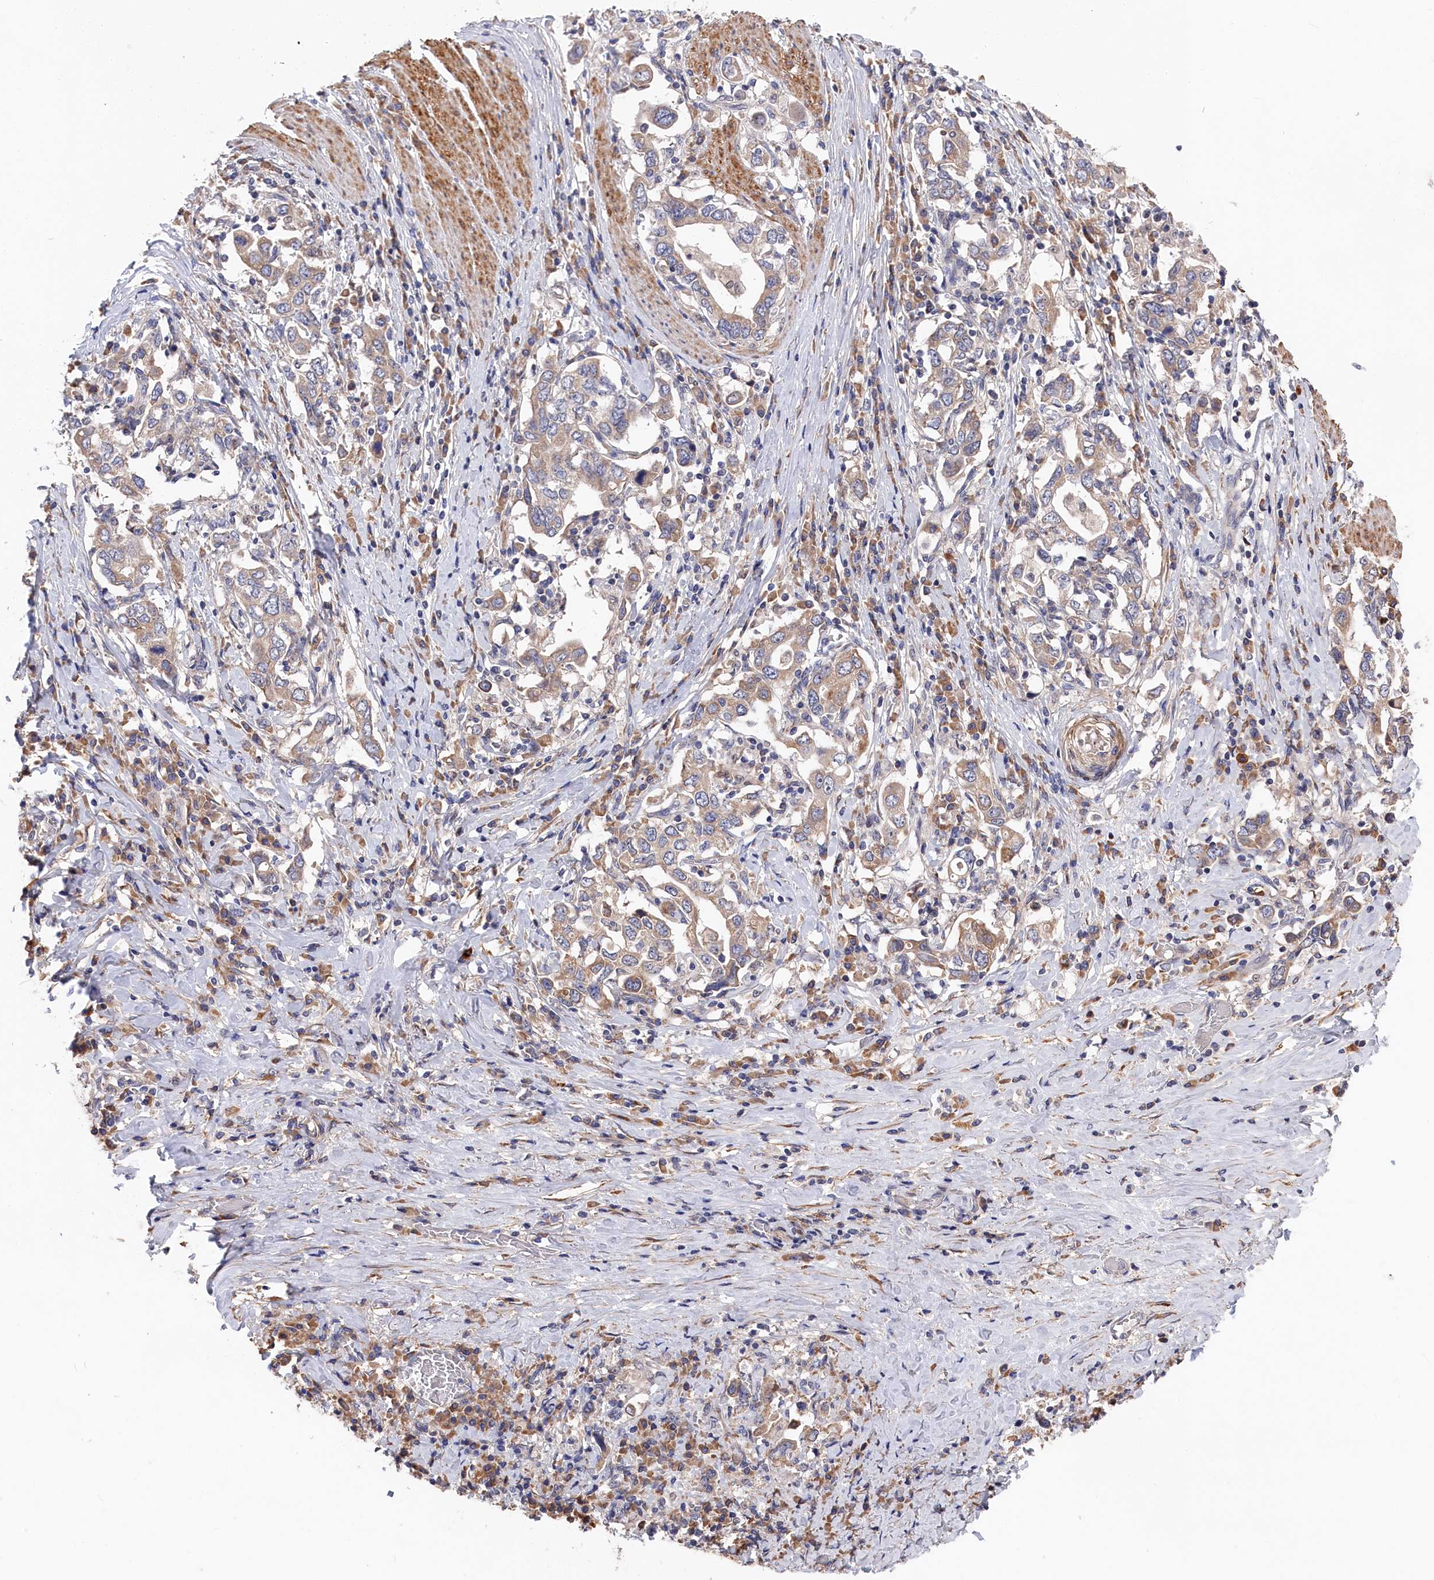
{"staining": {"intensity": "weak", "quantity": "<25%", "location": "cytoplasmic/membranous"}, "tissue": "stomach cancer", "cell_type": "Tumor cells", "image_type": "cancer", "snomed": [{"axis": "morphology", "description": "Adenocarcinoma, NOS"}, {"axis": "topography", "description": "Stomach, upper"}, {"axis": "topography", "description": "Stomach"}], "caption": "This is a micrograph of immunohistochemistry (IHC) staining of stomach cancer, which shows no positivity in tumor cells. (Stains: DAB IHC with hematoxylin counter stain, Microscopy: brightfield microscopy at high magnification).", "gene": "CYB5D2", "patient": {"sex": "male", "age": 62}}